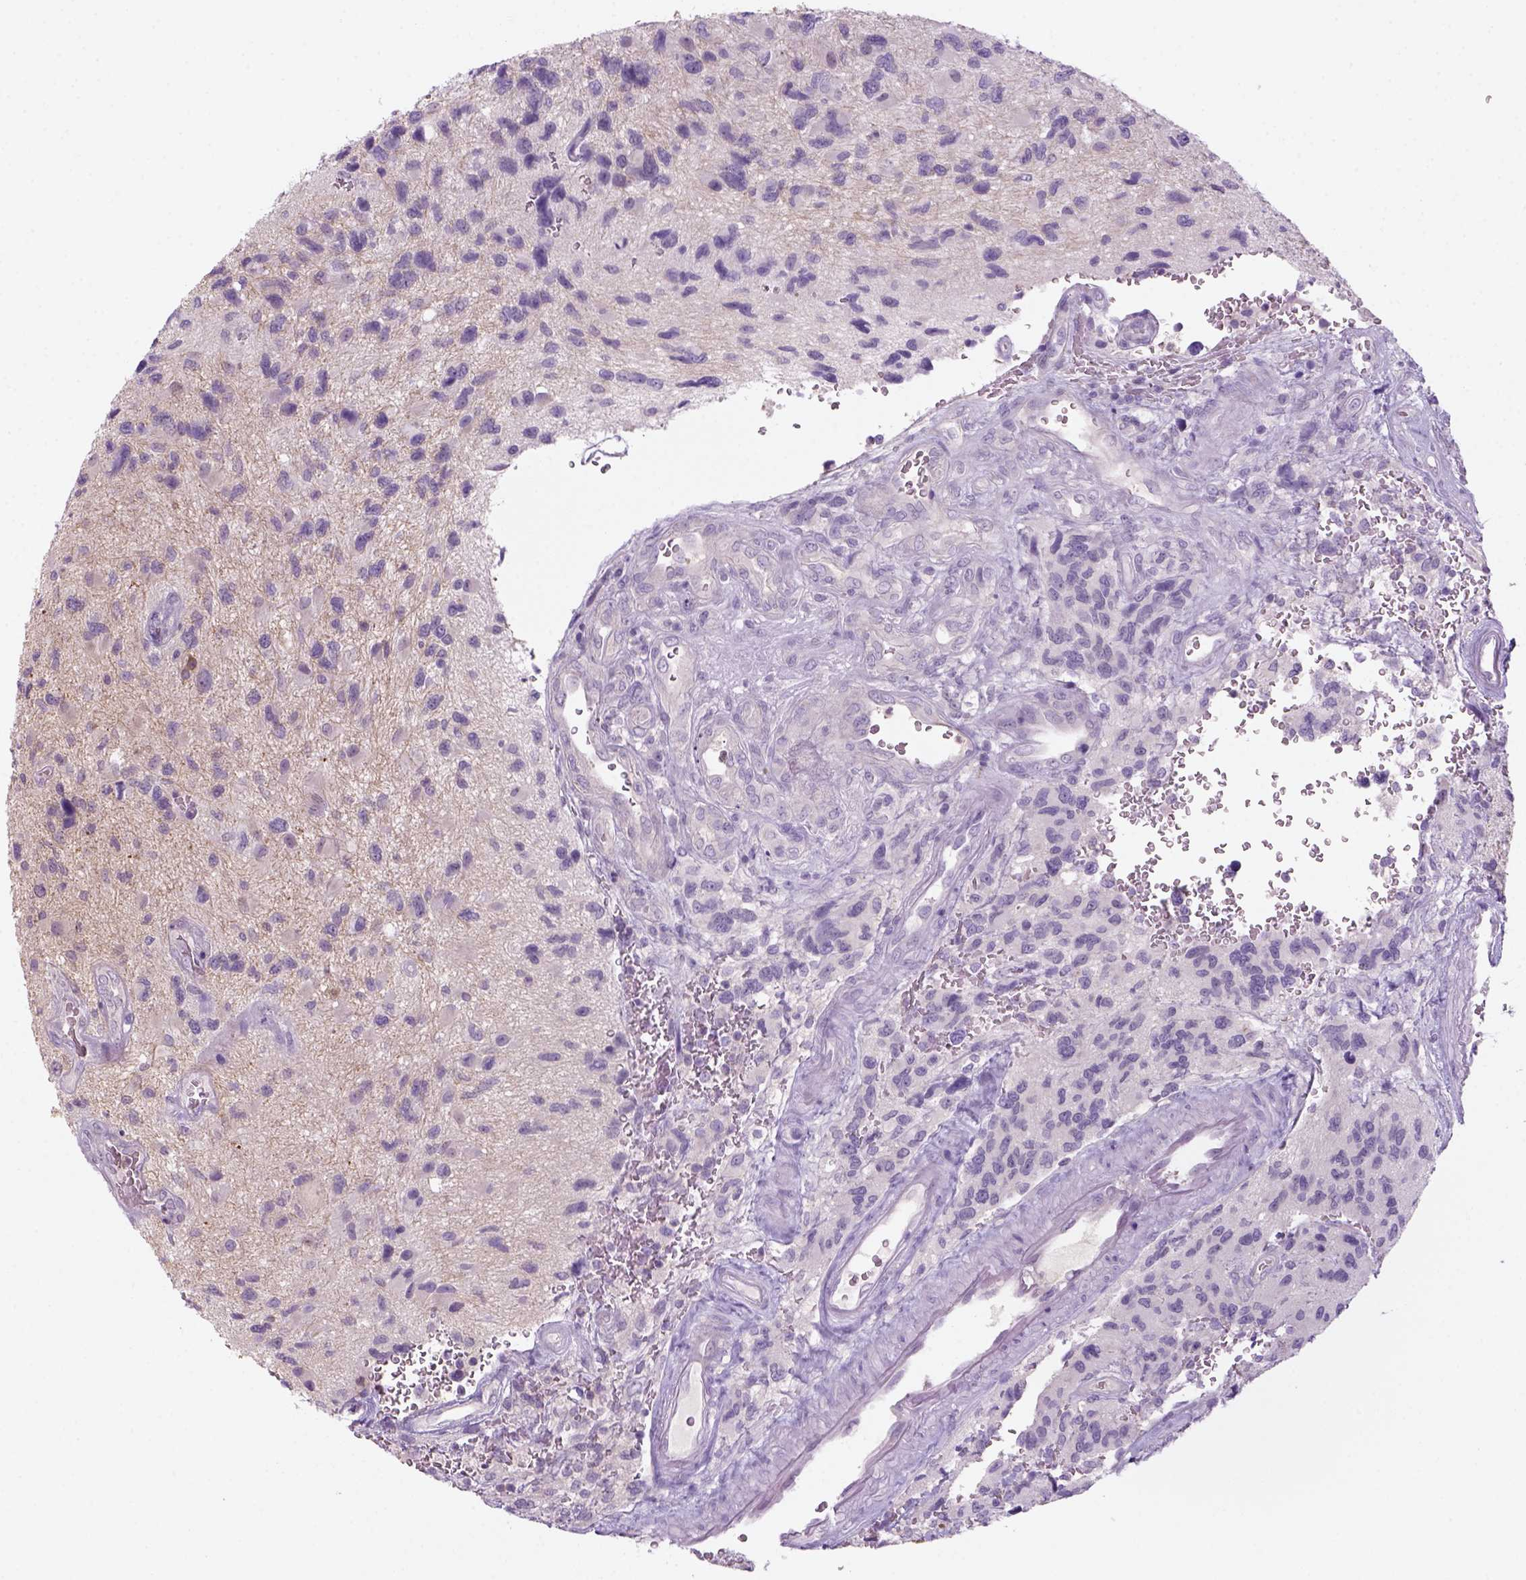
{"staining": {"intensity": "negative", "quantity": "none", "location": "none"}, "tissue": "glioma", "cell_type": "Tumor cells", "image_type": "cancer", "snomed": [{"axis": "morphology", "description": "Glioma, malignant, NOS"}, {"axis": "morphology", "description": "Glioma, malignant, High grade"}, {"axis": "topography", "description": "Brain"}], "caption": "Immunohistochemistry histopathology image of malignant glioma (high-grade) stained for a protein (brown), which demonstrates no expression in tumor cells.", "gene": "GOT1", "patient": {"sex": "female", "age": 71}}